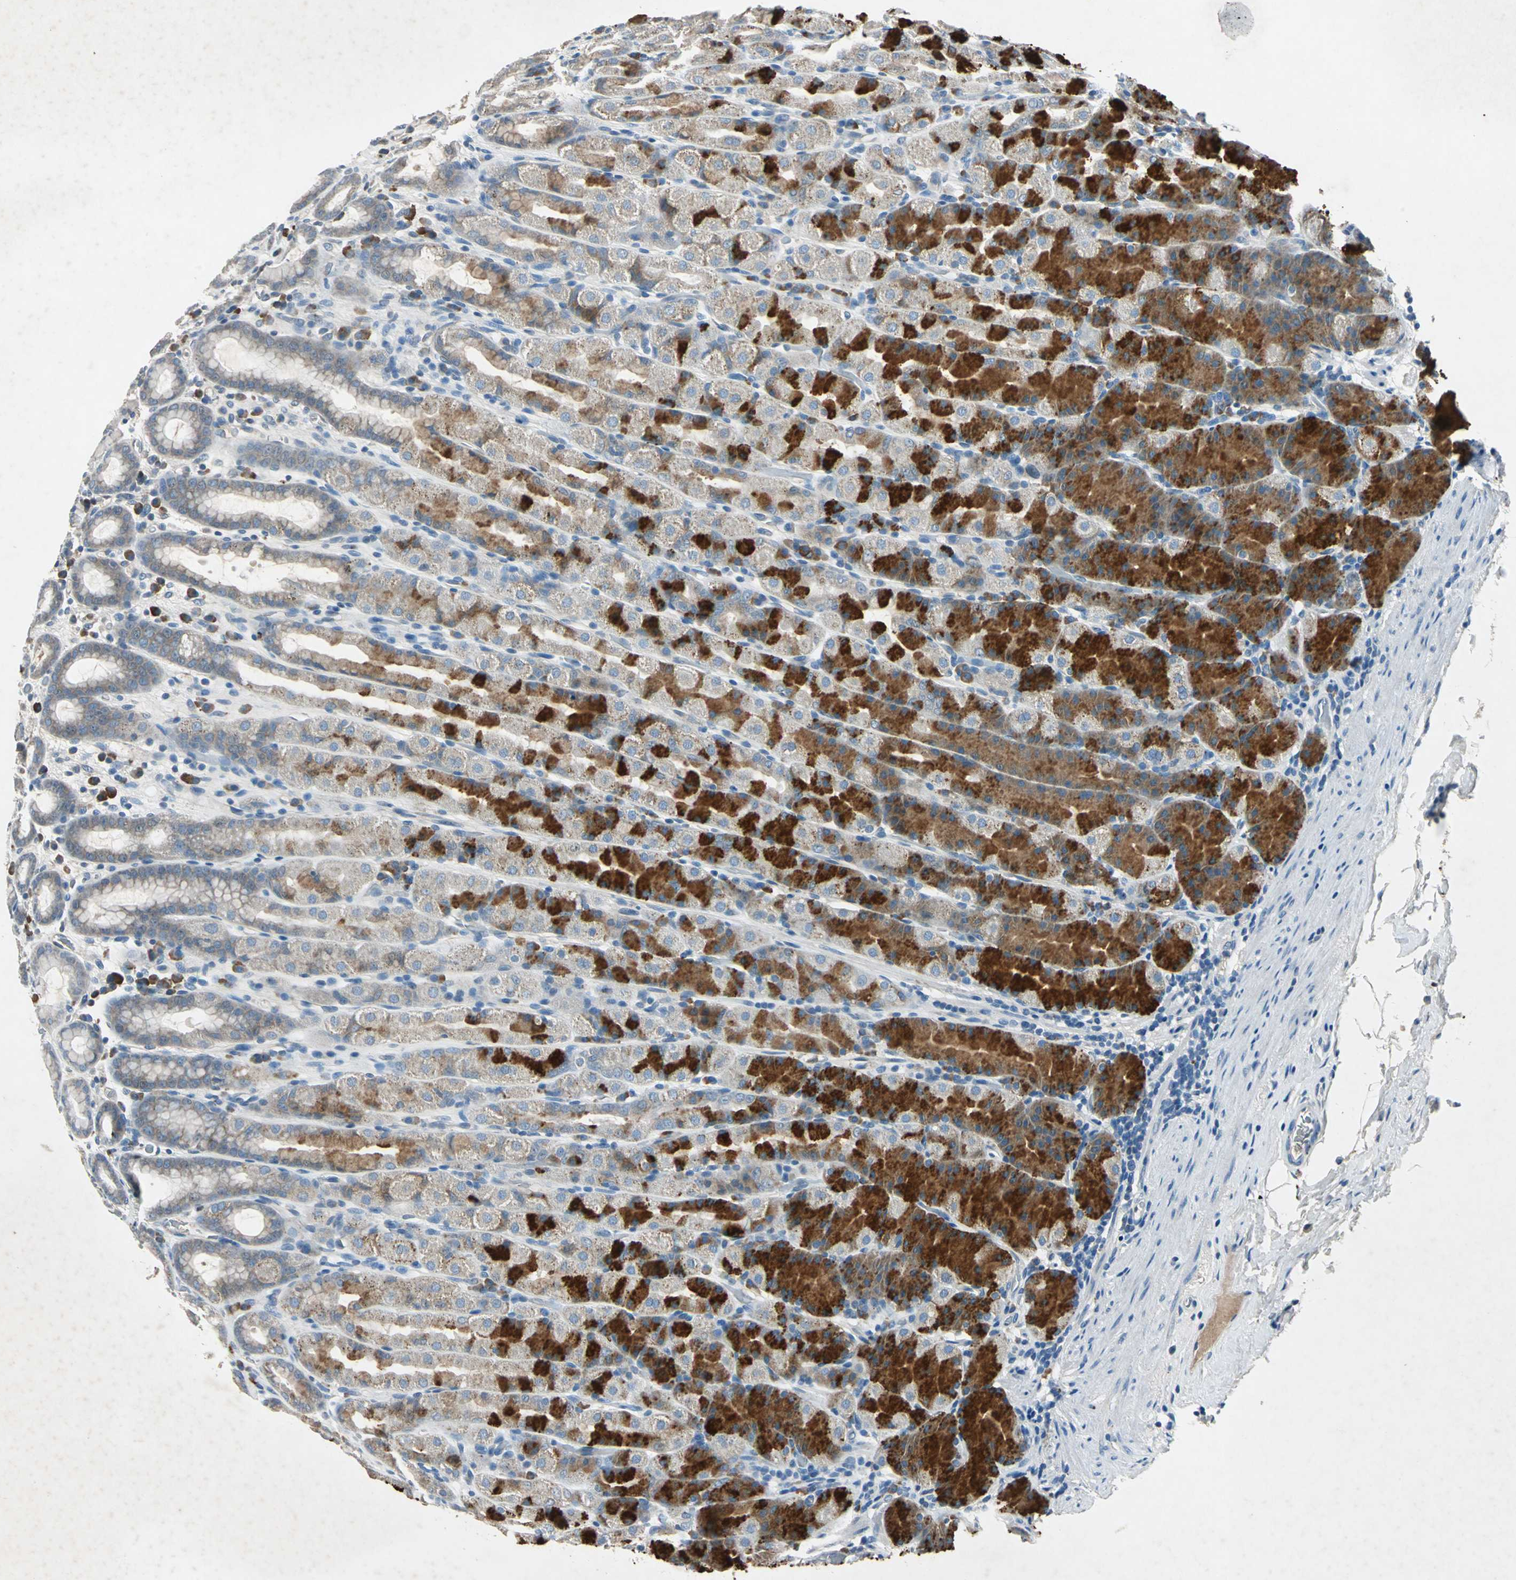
{"staining": {"intensity": "strong", "quantity": "25%-75%", "location": "cytoplasmic/membranous"}, "tissue": "stomach", "cell_type": "Glandular cells", "image_type": "normal", "snomed": [{"axis": "morphology", "description": "Normal tissue, NOS"}, {"axis": "topography", "description": "Stomach, upper"}], "caption": "Immunohistochemistry micrograph of normal stomach: stomach stained using IHC reveals high levels of strong protein expression localized specifically in the cytoplasmic/membranous of glandular cells, appearing as a cytoplasmic/membranous brown color.", "gene": "SLC2A13", "patient": {"sex": "male", "age": 68}}